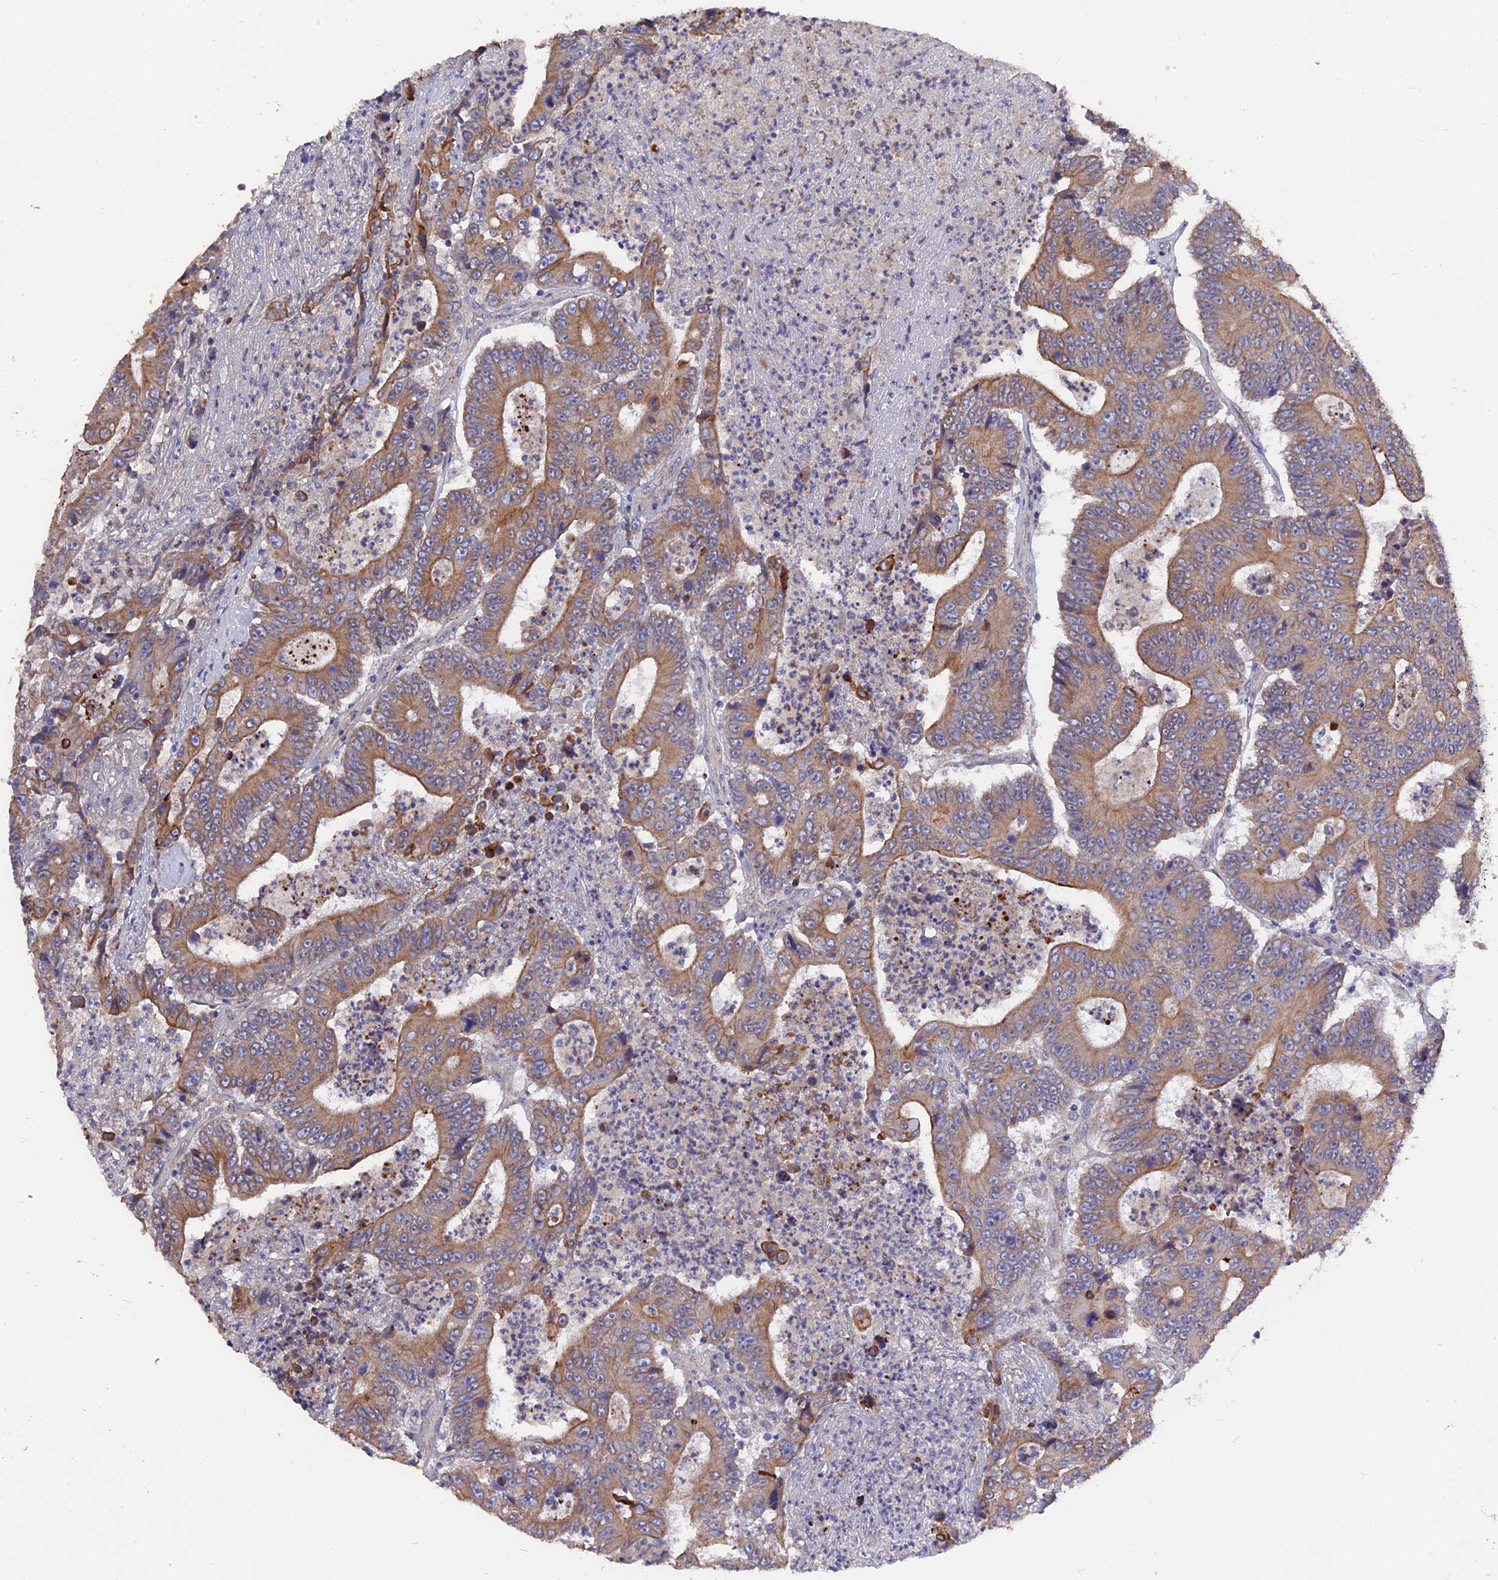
{"staining": {"intensity": "moderate", "quantity": ">75%", "location": "cytoplasmic/membranous"}, "tissue": "colorectal cancer", "cell_type": "Tumor cells", "image_type": "cancer", "snomed": [{"axis": "morphology", "description": "Adenocarcinoma, NOS"}, {"axis": "topography", "description": "Colon"}], "caption": "Immunohistochemistry of adenocarcinoma (colorectal) demonstrates medium levels of moderate cytoplasmic/membranous positivity in about >75% of tumor cells. (DAB (3,3'-diaminobenzidine) IHC with brightfield microscopy, high magnification).", "gene": "ZCCHC2", "patient": {"sex": "male", "age": 83}}